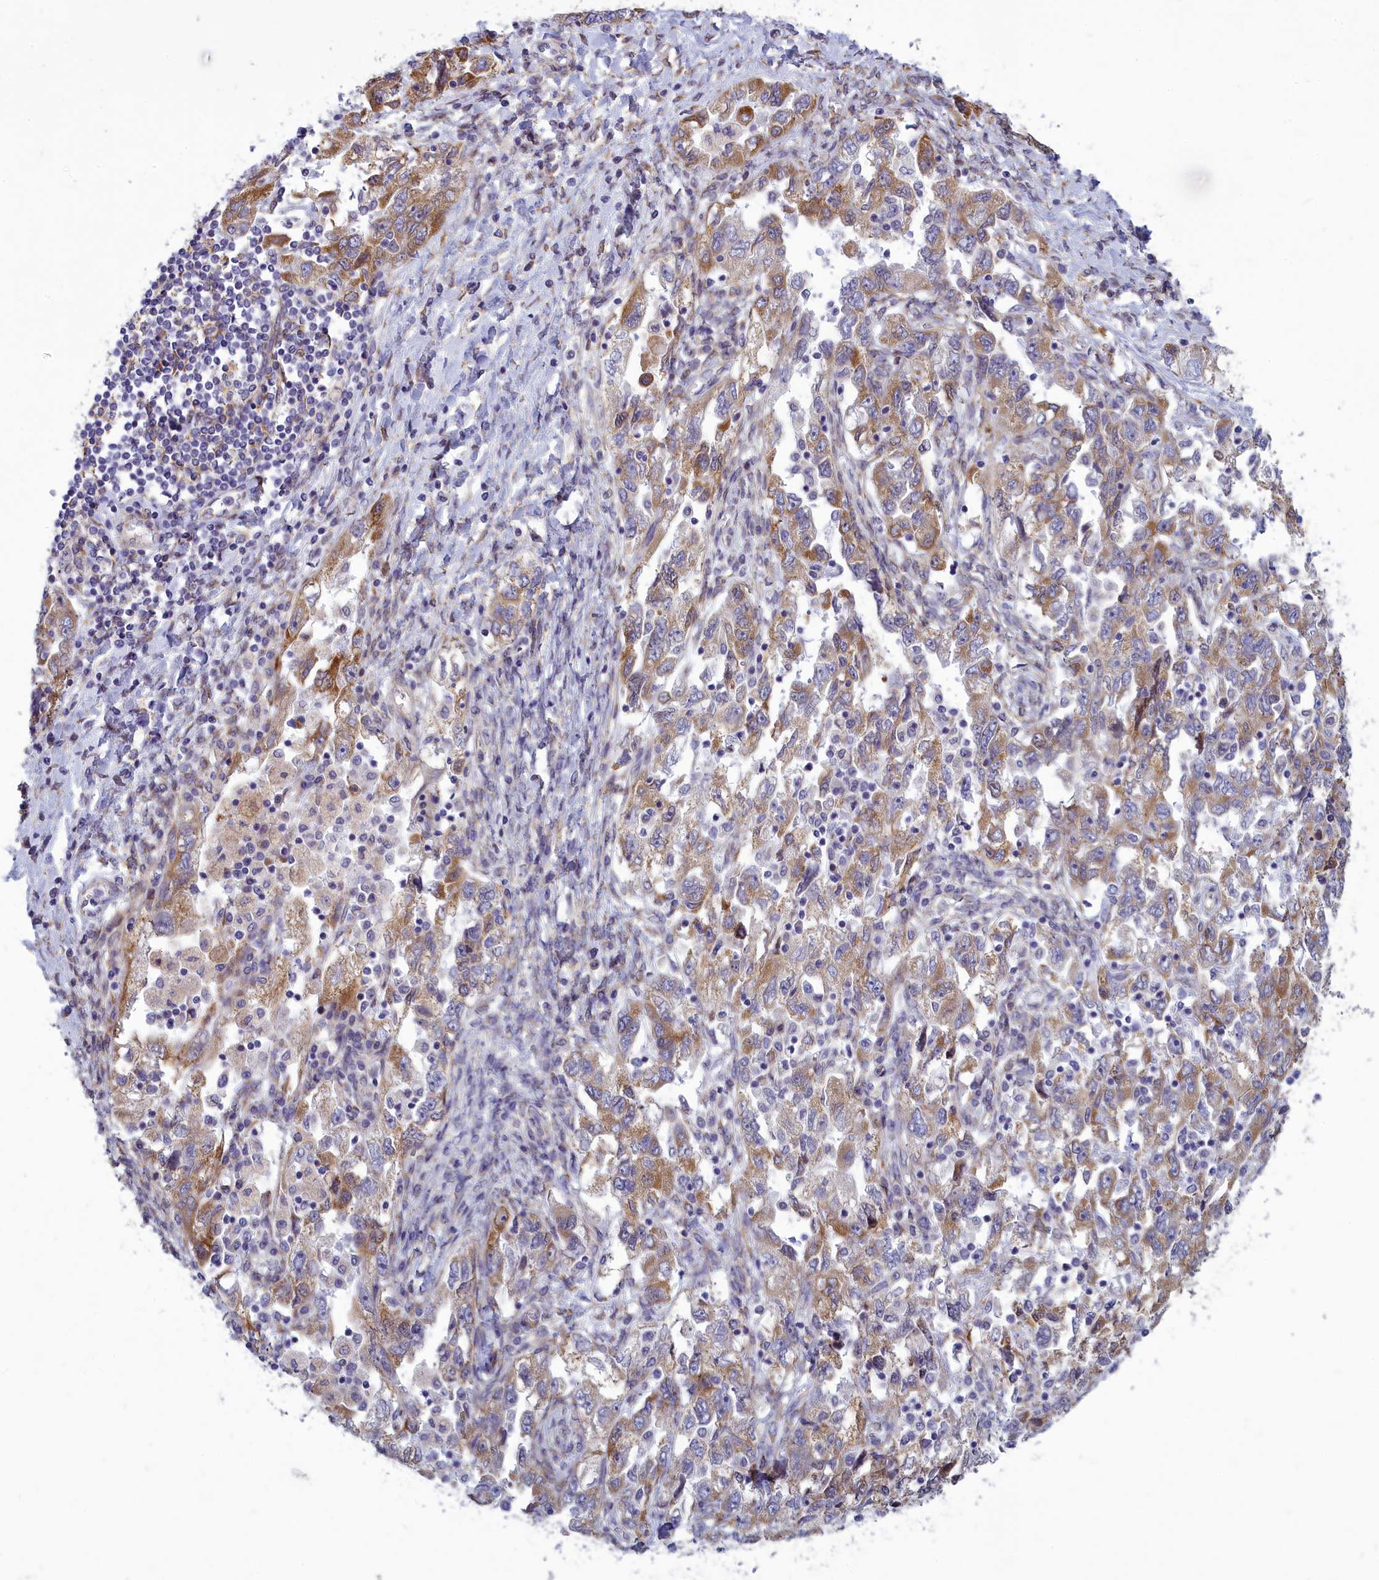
{"staining": {"intensity": "moderate", "quantity": "25%-75%", "location": "cytoplasmic/membranous"}, "tissue": "ovarian cancer", "cell_type": "Tumor cells", "image_type": "cancer", "snomed": [{"axis": "morphology", "description": "Carcinoma, NOS"}, {"axis": "morphology", "description": "Cystadenocarcinoma, serous, NOS"}, {"axis": "topography", "description": "Ovary"}], "caption": "This micrograph shows ovarian cancer stained with immunohistochemistry to label a protein in brown. The cytoplasmic/membranous of tumor cells show moderate positivity for the protein. Nuclei are counter-stained blue.", "gene": "CENATAC", "patient": {"sex": "female", "age": 69}}